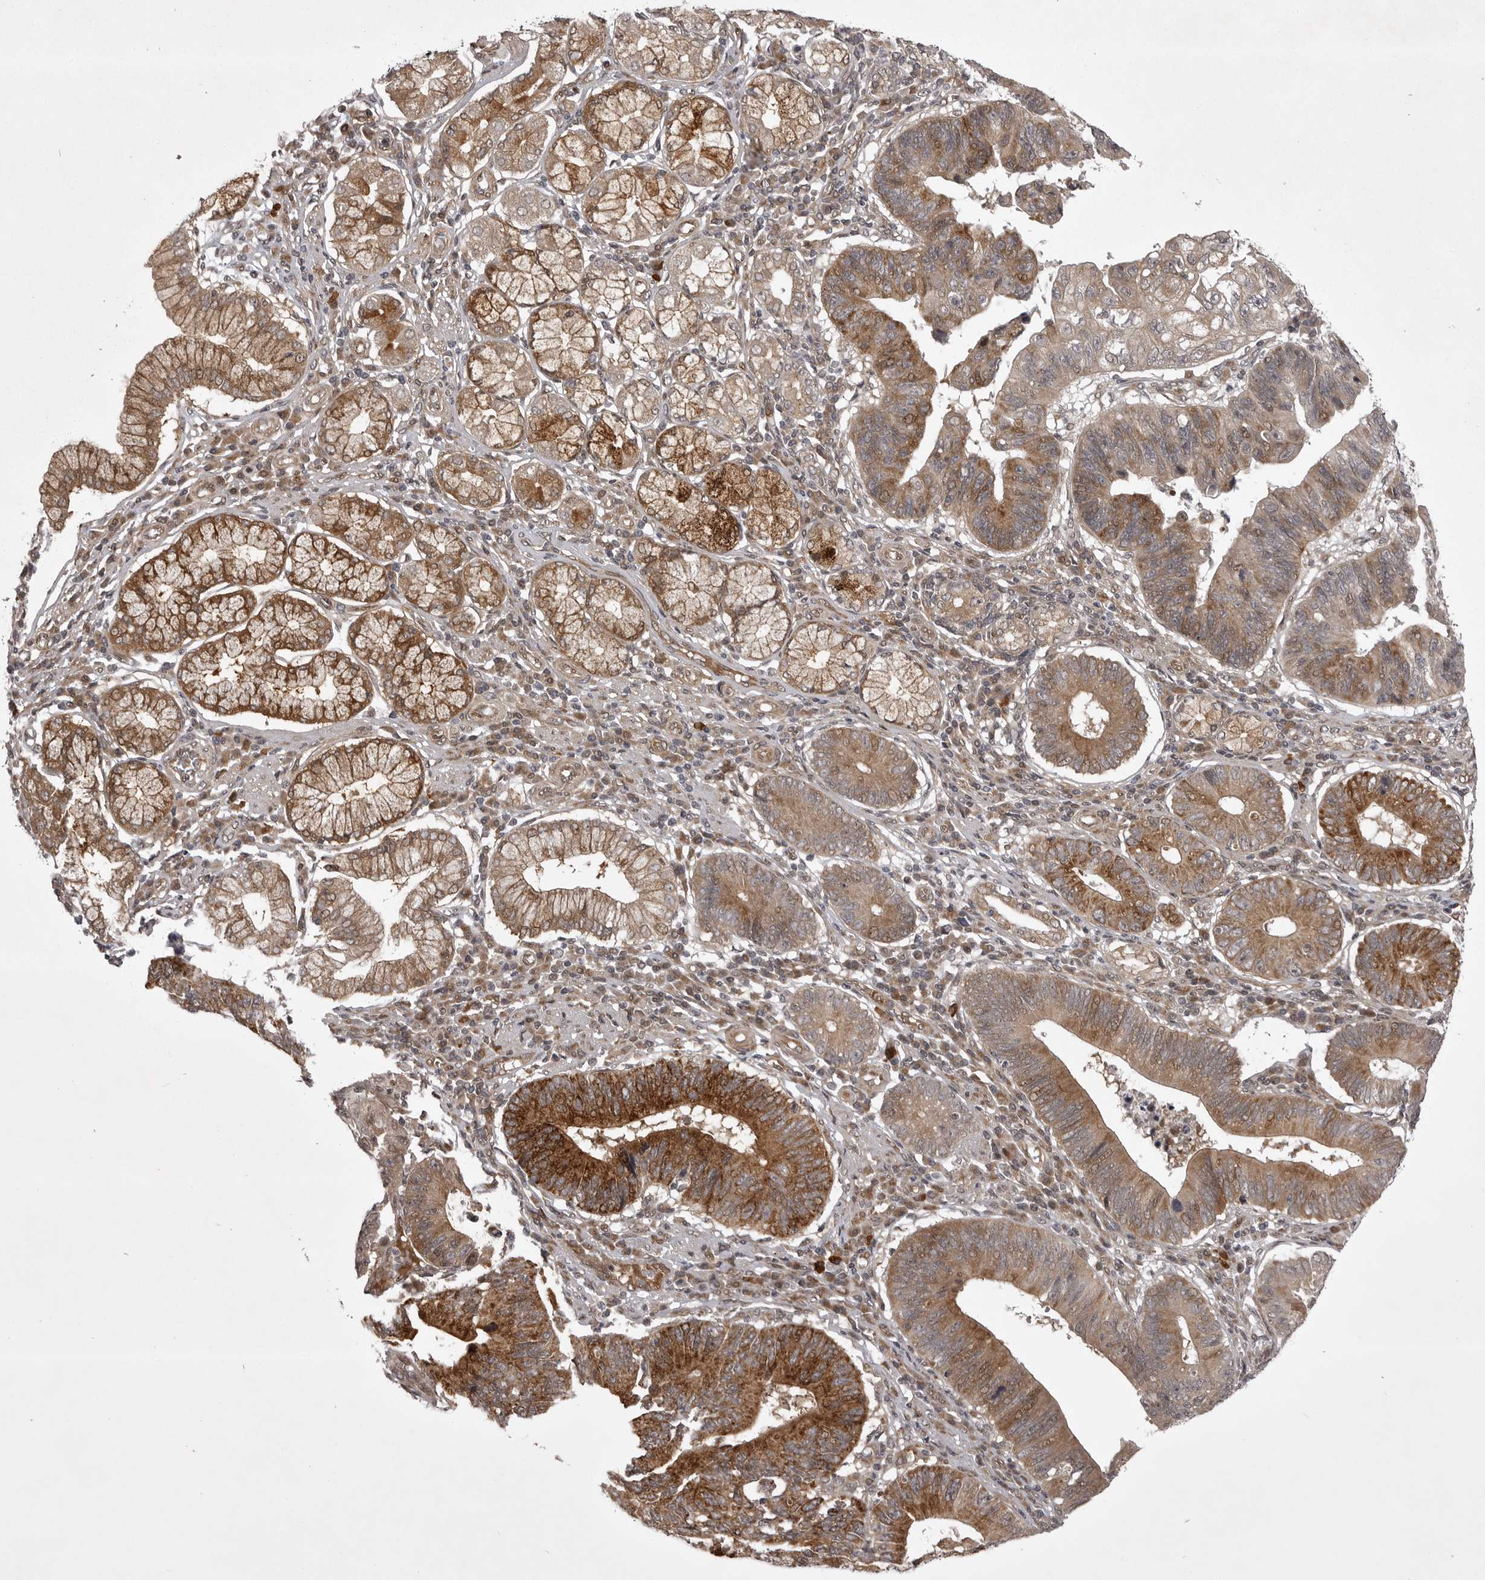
{"staining": {"intensity": "strong", "quantity": ">75%", "location": "cytoplasmic/membranous"}, "tissue": "stomach cancer", "cell_type": "Tumor cells", "image_type": "cancer", "snomed": [{"axis": "morphology", "description": "Adenocarcinoma, NOS"}, {"axis": "topography", "description": "Stomach"}], "caption": "Immunohistochemical staining of stomach adenocarcinoma demonstrates high levels of strong cytoplasmic/membranous protein expression in approximately >75% of tumor cells. Using DAB (brown) and hematoxylin (blue) stains, captured at high magnification using brightfield microscopy.", "gene": "SNX16", "patient": {"sex": "male", "age": 59}}